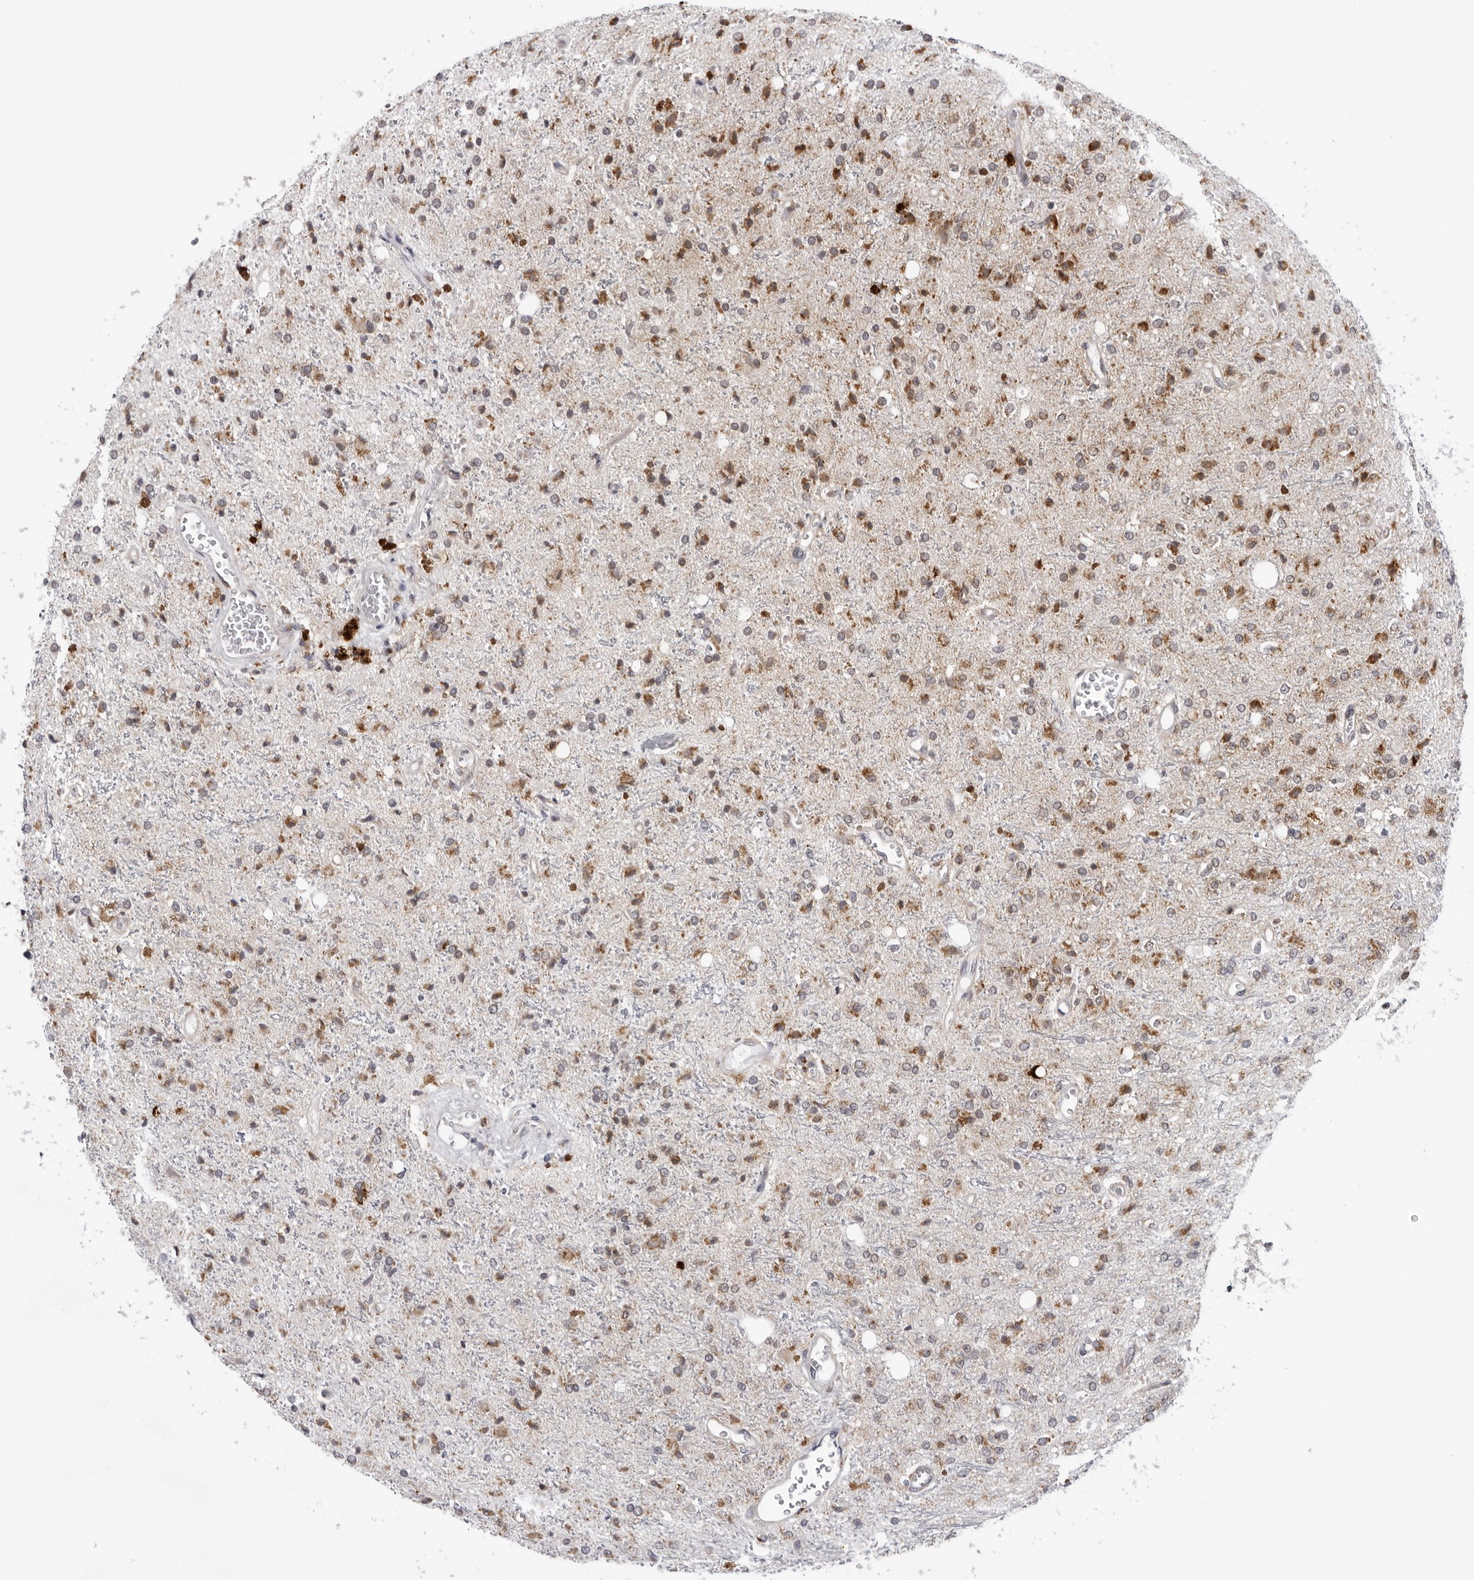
{"staining": {"intensity": "moderate", "quantity": "25%-75%", "location": "cytoplasmic/membranous"}, "tissue": "glioma", "cell_type": "Tumor cells", "image_type": "cancer", "snomed": [{"axis": "morphology", "description": "Glioma, malignant, High grade"}, {"axis": "topography", "description": "Brain"}], "caption": "Protein staining exhibits moderate cytoplasmic/membranous expression in approximately 25%-75% of tumor cells in glioma. Ihc stains the protein of interest in brown and the nuclei are stained blue.", "gene": "CPT2", "patient": {"sex": "male", "age": 47}}